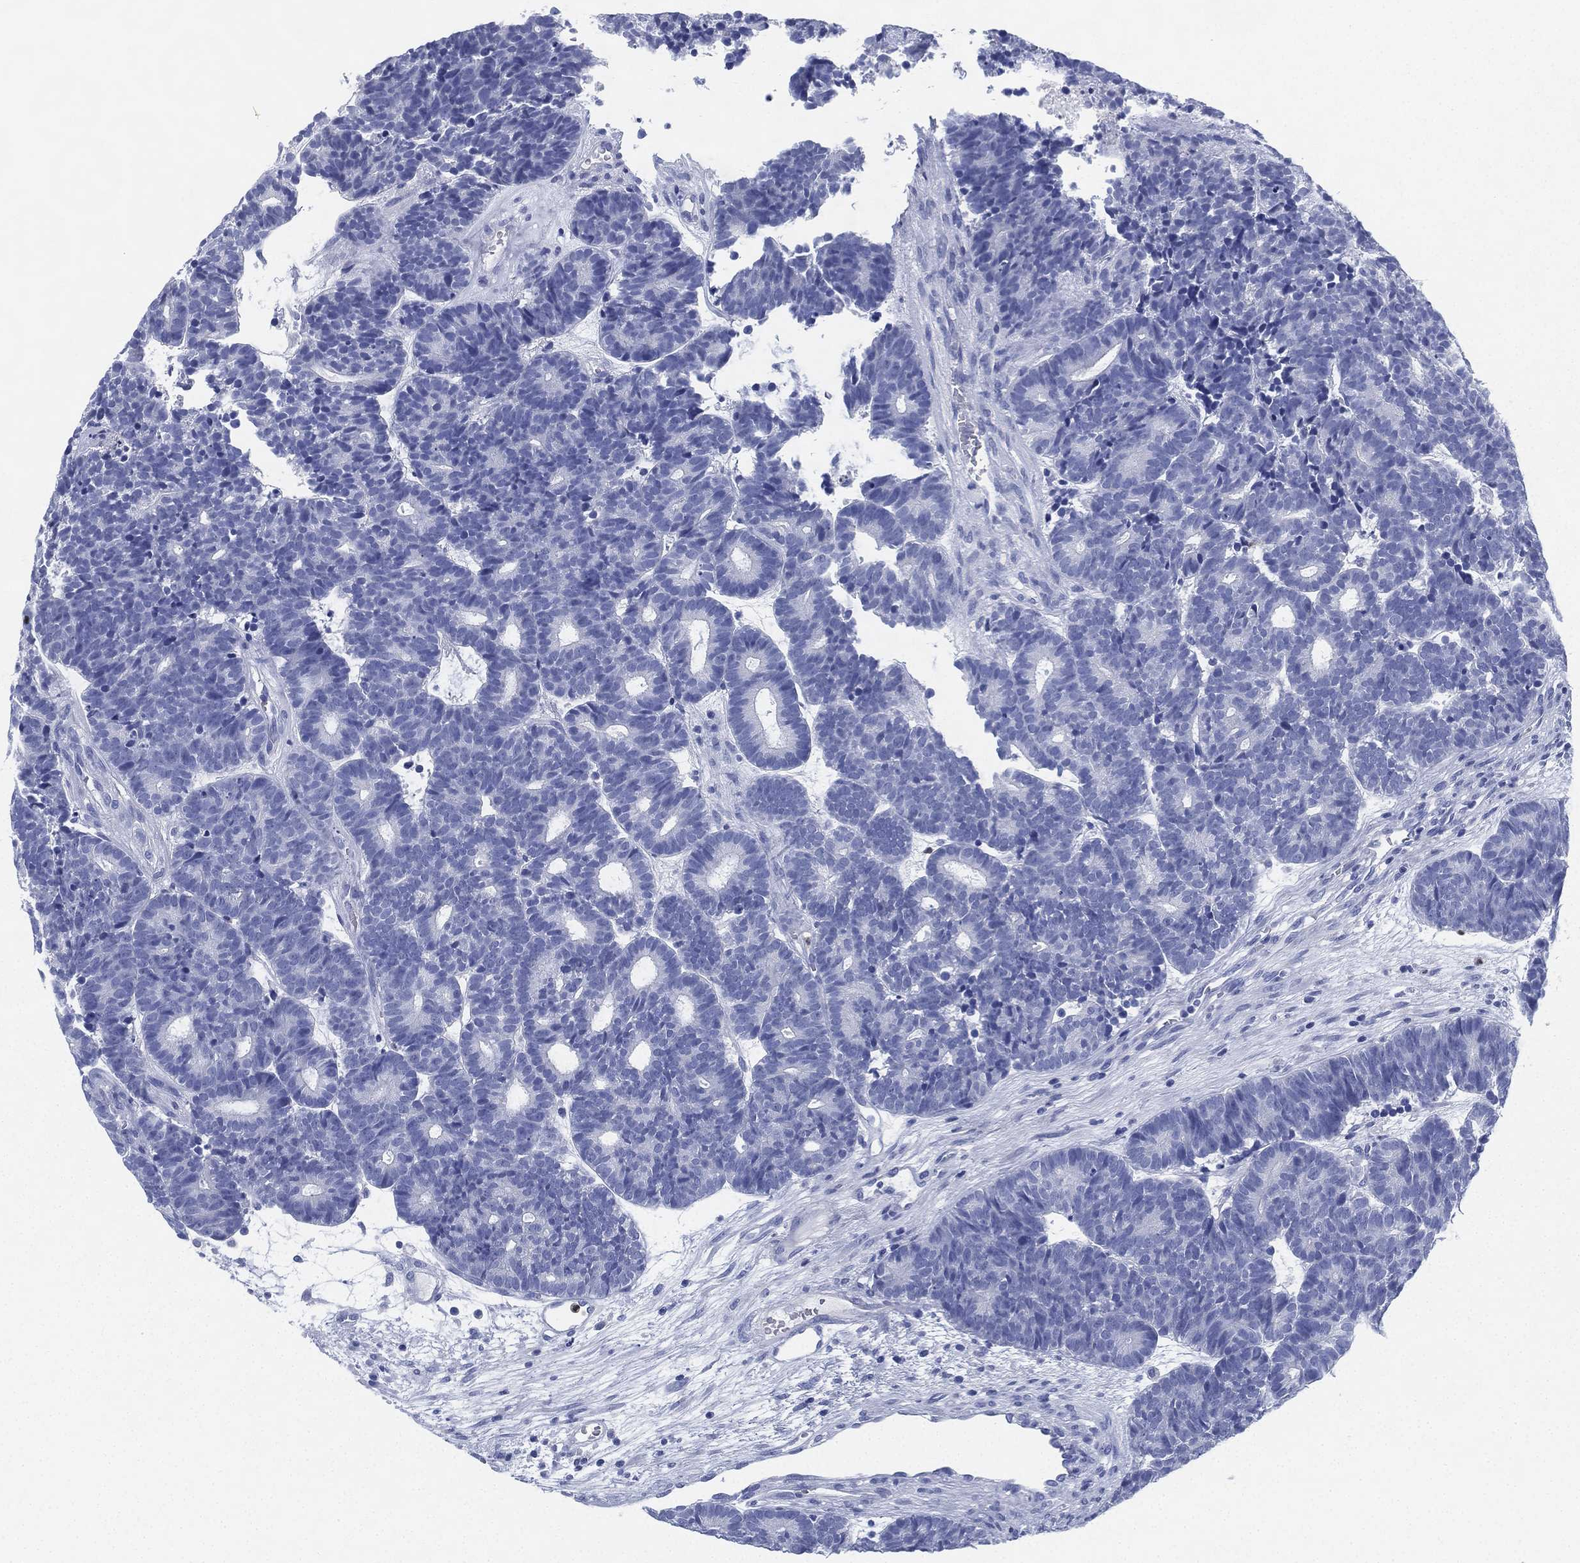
{"staining": {"intensity": "negative", "quantity": "none", "location": "none"}, "tissue": "head and neck cancer", "cell_type": "Tumor cells", "image_type": "cancer", "snomed": [{"axis": "morphology", "description": "Adenocarcinoma, NOS"}, {"axis": "topography", "description": "Head-Neck"}], "caption": "Tumor cells are negative for protein expression in human head and neck adenocarcinoma.", "gene": "DEFB121", "patient": {"sex": "female", "age": 81}}